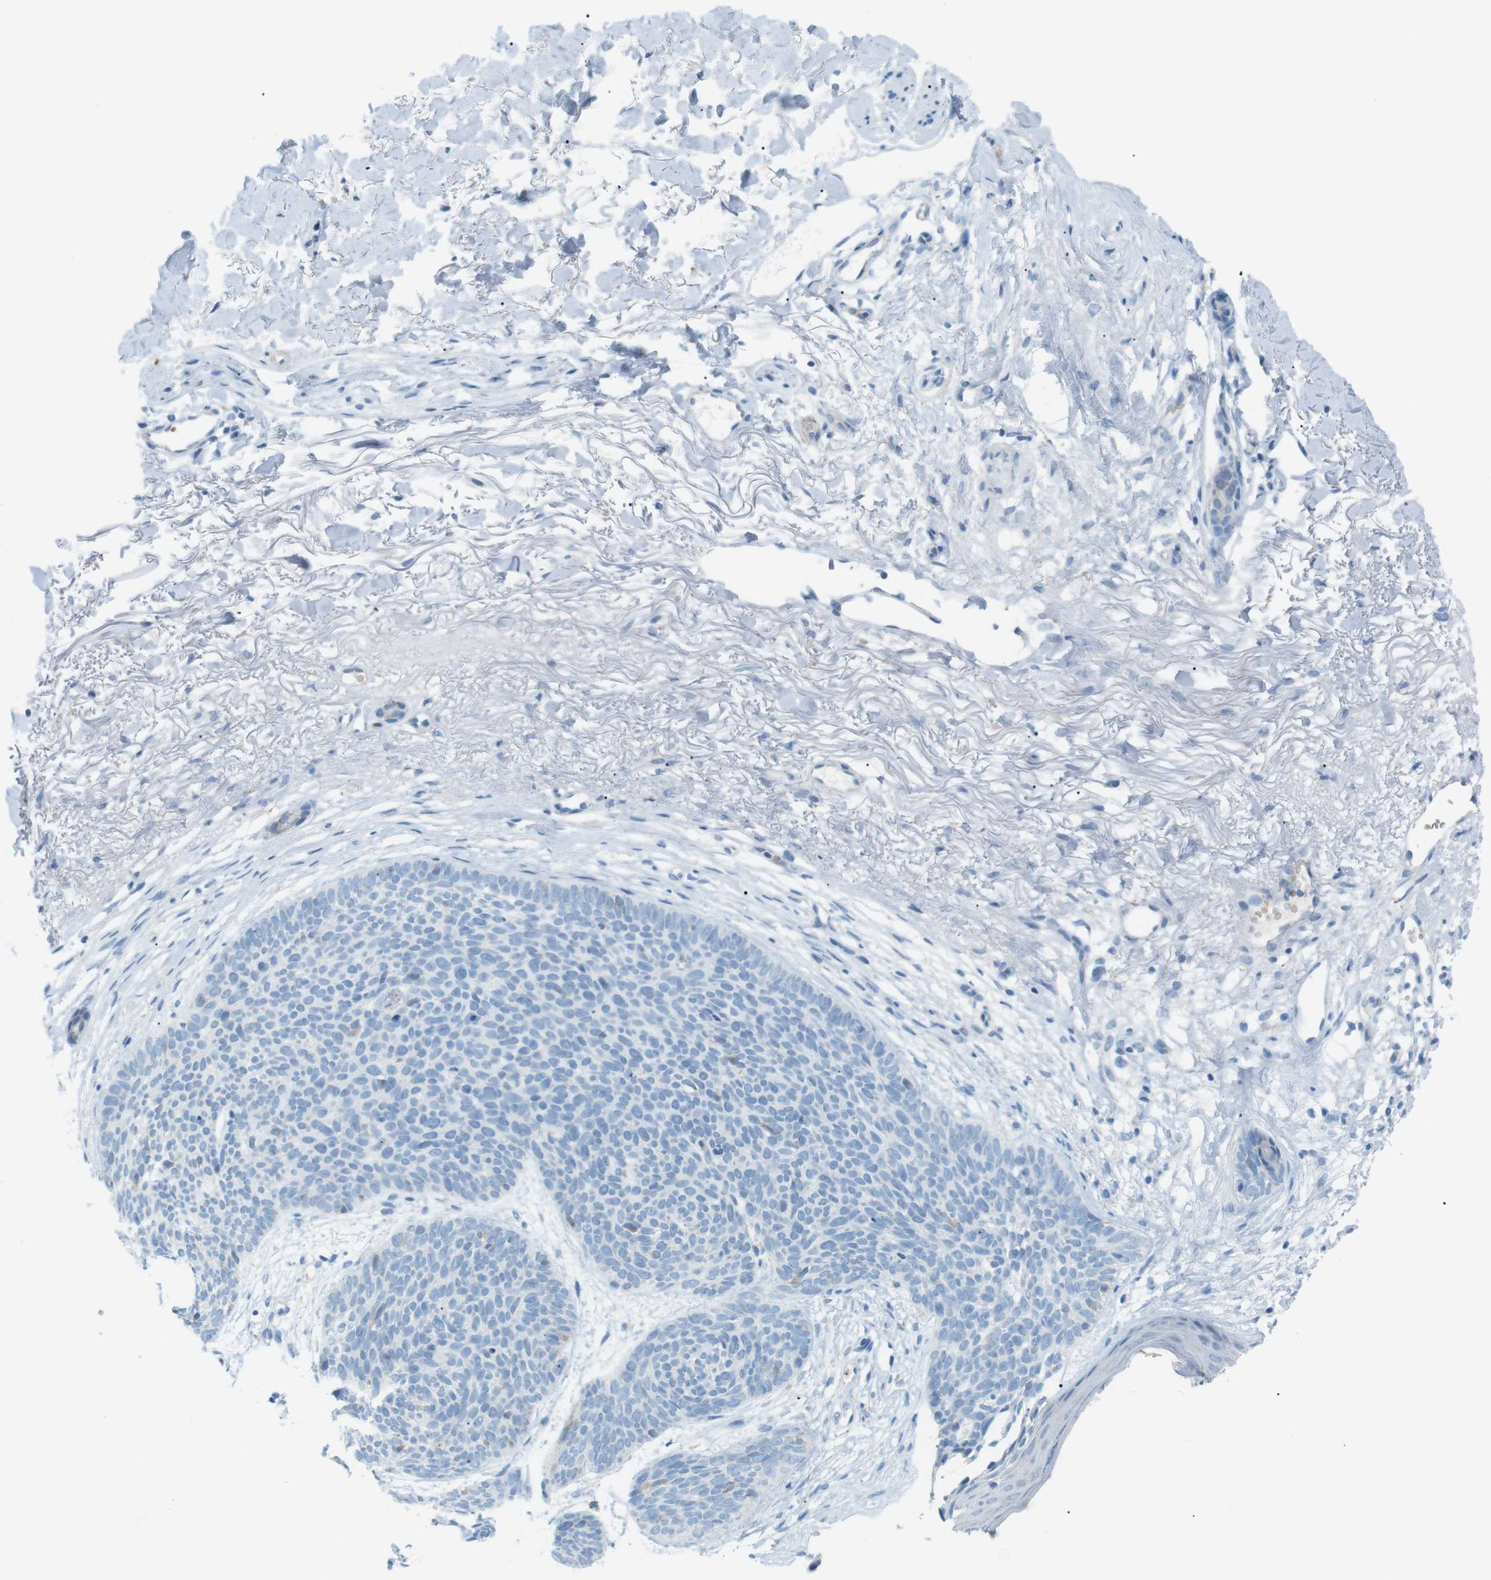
{"staining": {"intensity": "negative", "quantity": "none", "location": "none"}, "tissue": "skin cancer", "cell_type": "Tumor cells", "image_type": "cancer", "snomed": [{"axis": "morphology", "description": "Normal tissue, NOS"}, {"axis": "morphology", "description": "Basal cell carcinoma"}, {"axis": "topography", "description": "Skin"}], "caption": "The micrograph demonstrates no staining of tumor cells in skin cancer.", "gene": "VAMP1", "patient": {"sex": "female", "age": 70}}